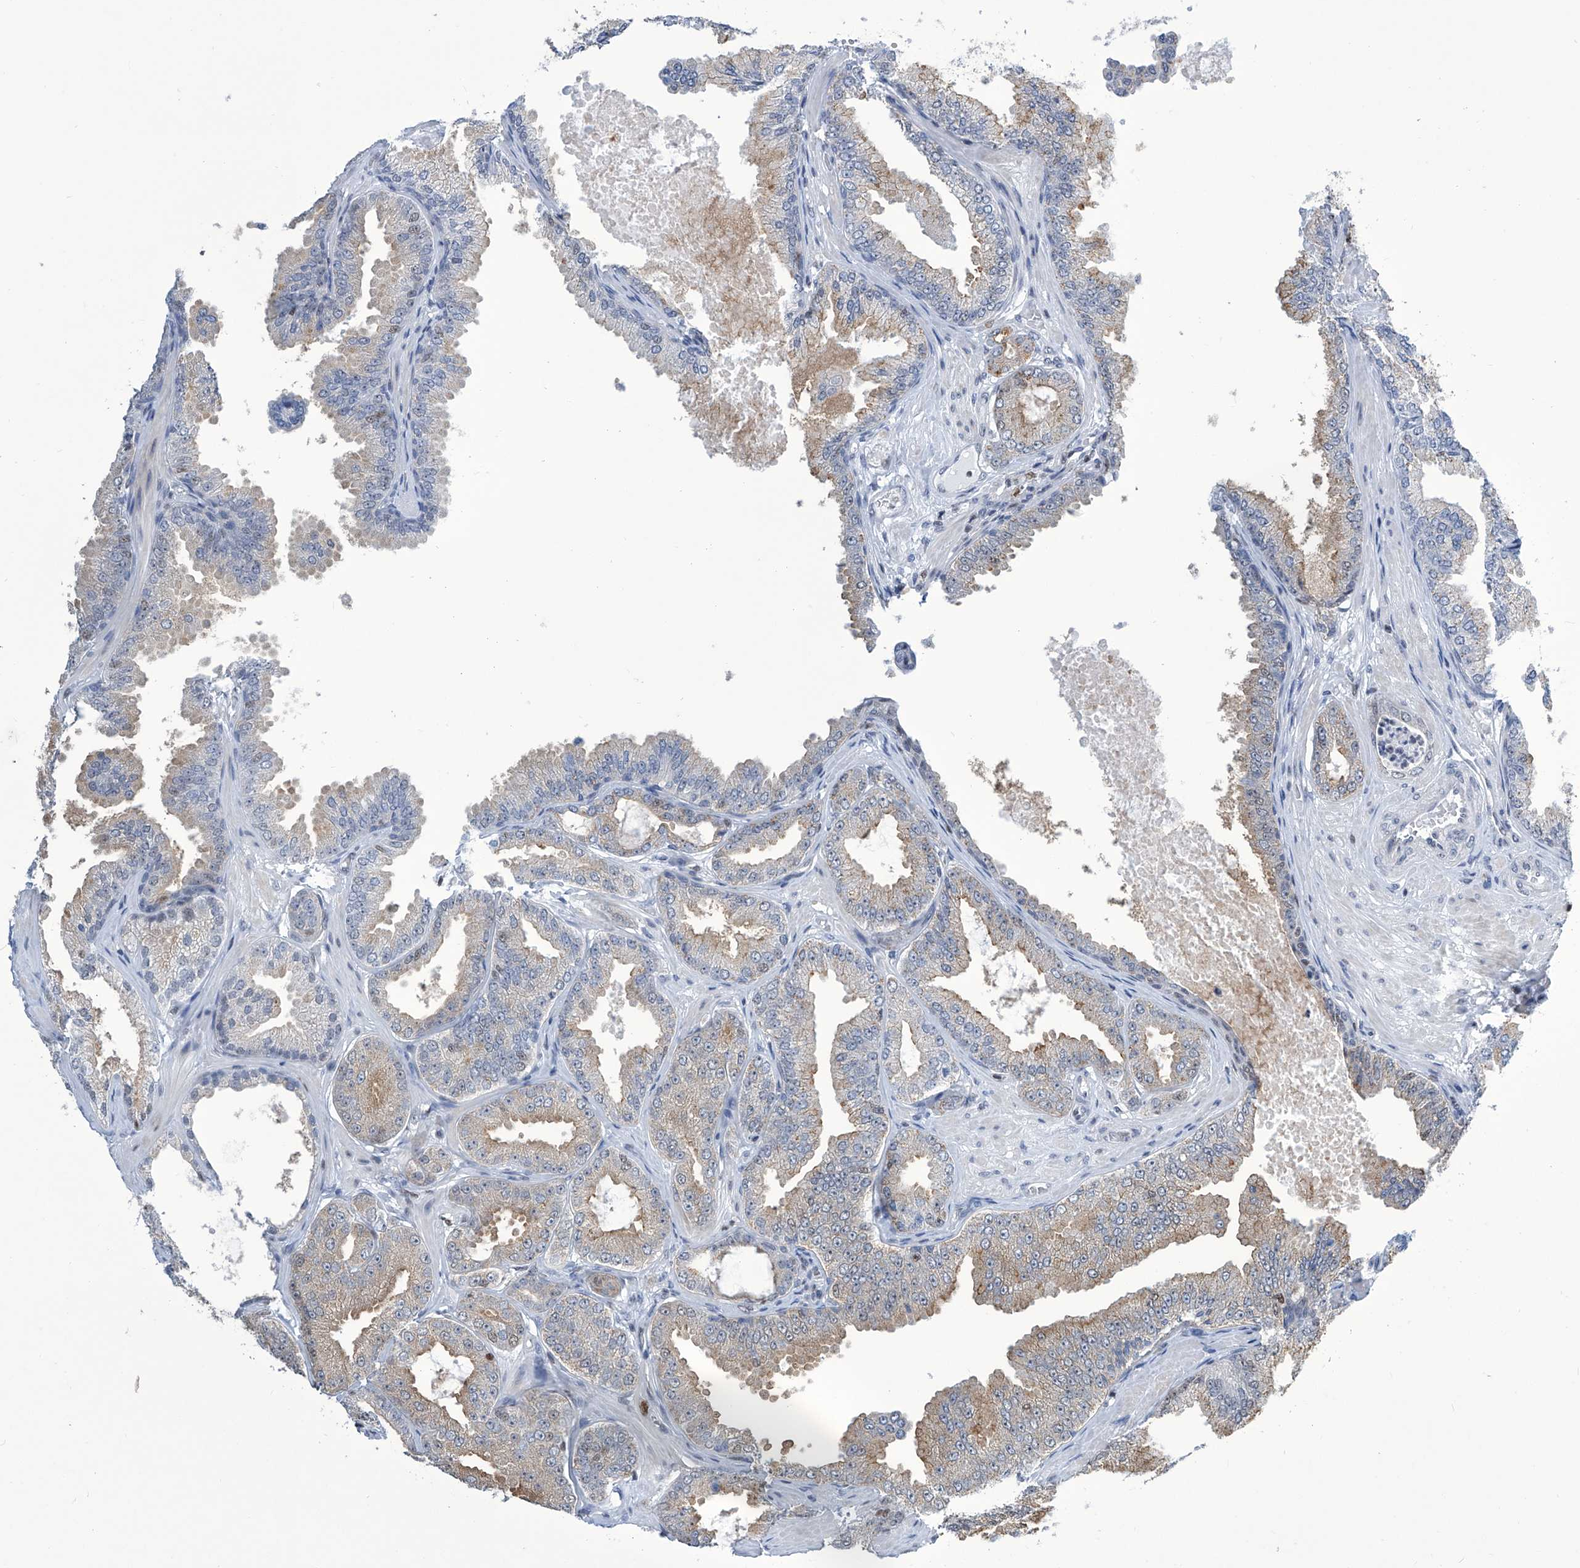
{"staining": {"intensity": "weak", "quantity": "25%-75%", "location": "cytoplasmic/membranous,nuclear"}, "tissue": "prostate cancer", "cell_type": "Tumor cells", "image_type": "cancer", "snomed": [{"axis": "morphology", "description": "Adenocarcinoma, Low grade"}, {"axis": "topography", "description": "Prostate"}], "caption": "Immunohistochemistry photomicrograph of human prostate cancer (adenocarcinoma (low-grade)) stained for a protein (brown), which demonstrates low levels of weak cytoplasmic/membranous and nuclear expression in about 25%-75% of tumor cells.", "gene": "SREBF2", "patient": {"sex": "male", "age": 63}}